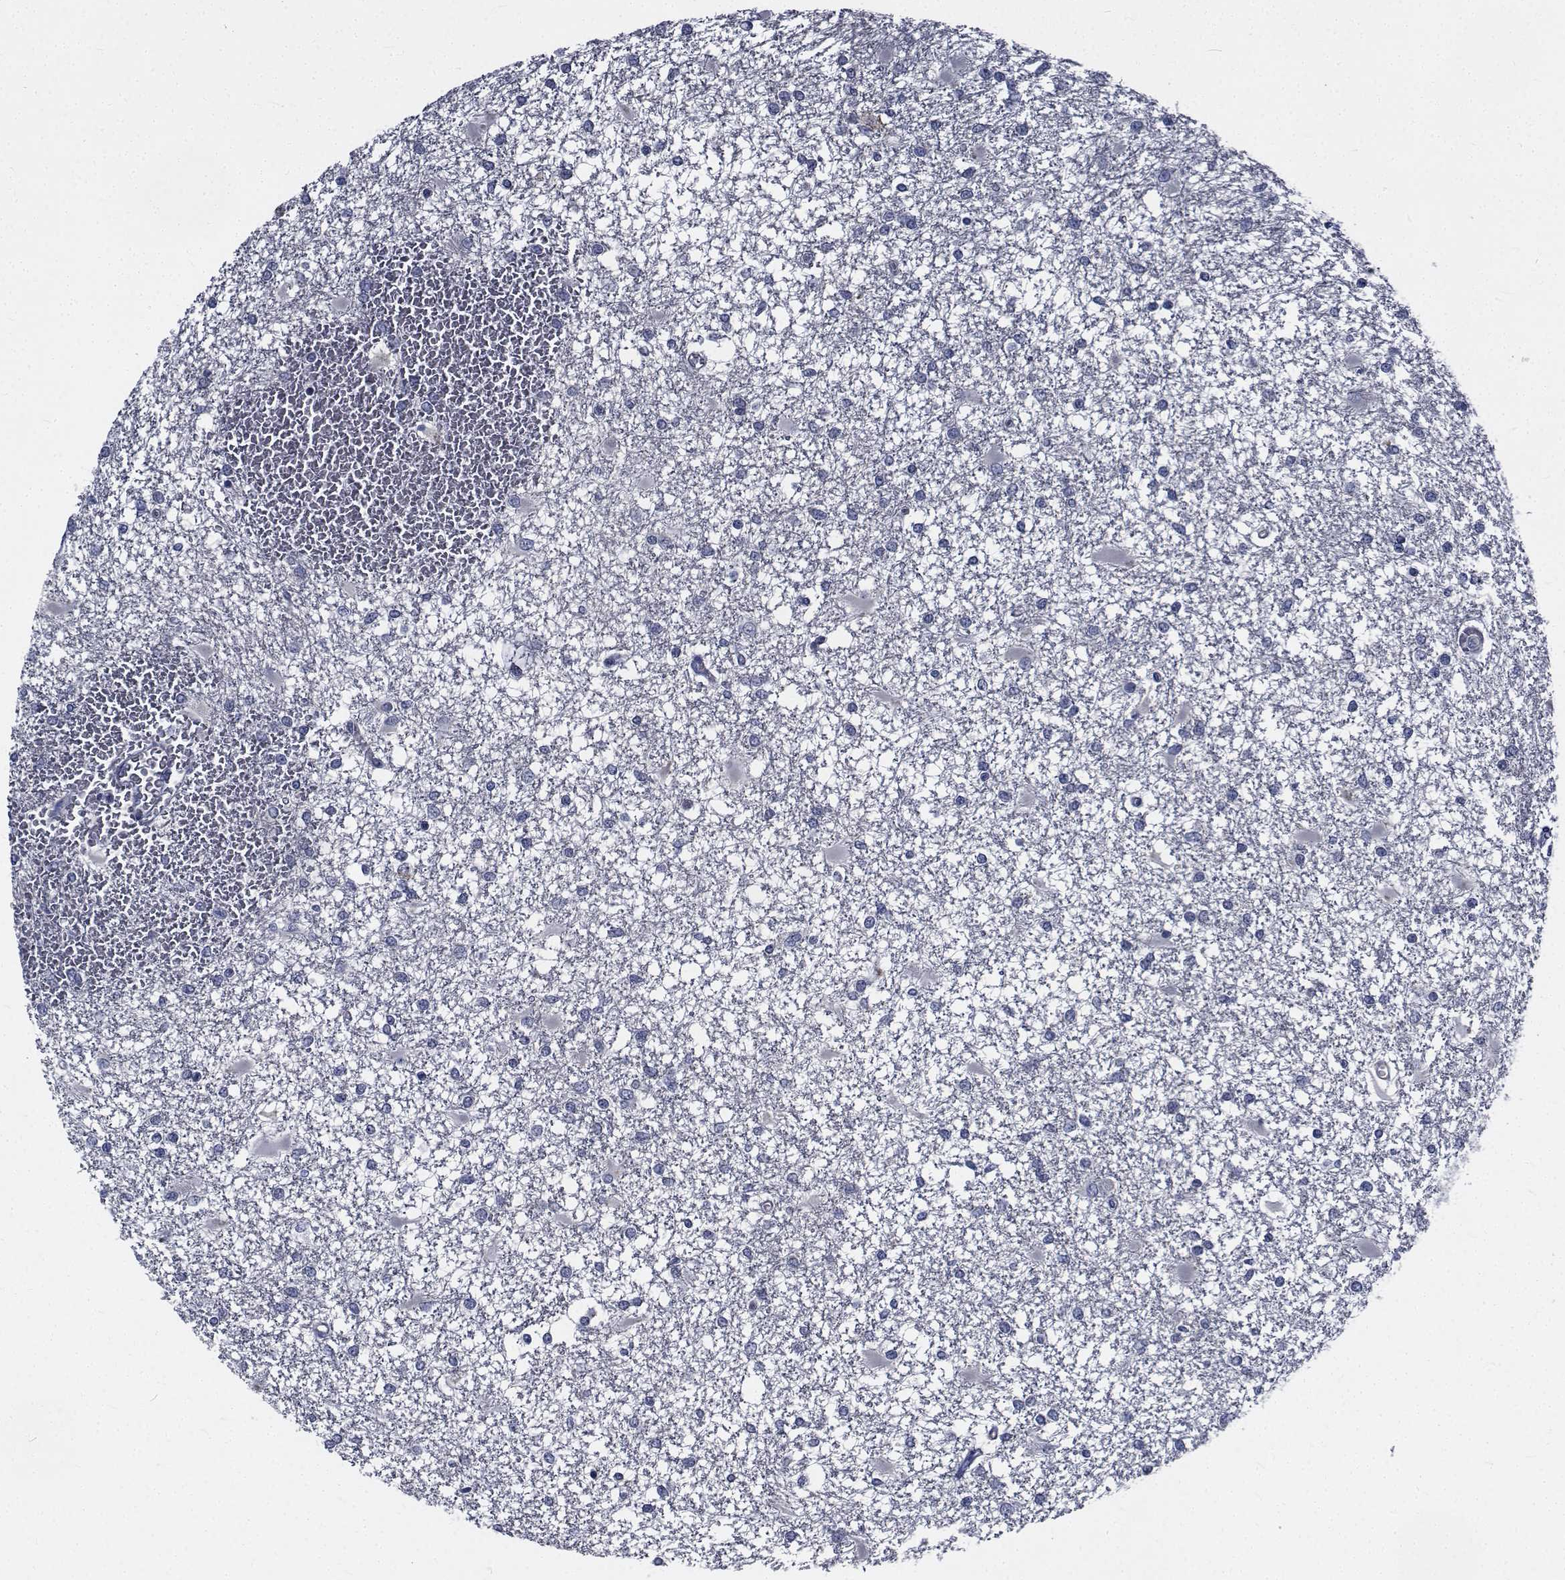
{"staining": {"intensity": "negative", "quantity": "none", "location": "none"}, "tissue": "glioma", "cell_type": "Tumor cells", "image_type": "cancer", "snomed": [{"axis": "morphology", "description": "Glioma, malignant, High grade"}, {"axis": "topography", "description": "Cerebral cortex"}], "caption": "A histopathology image of malignant glioma (high-grade) stained for a protein reveals no brown staining in tumor cells.", "gene": "TTBK1", "patient": {"sex": "male", "age": 79}}